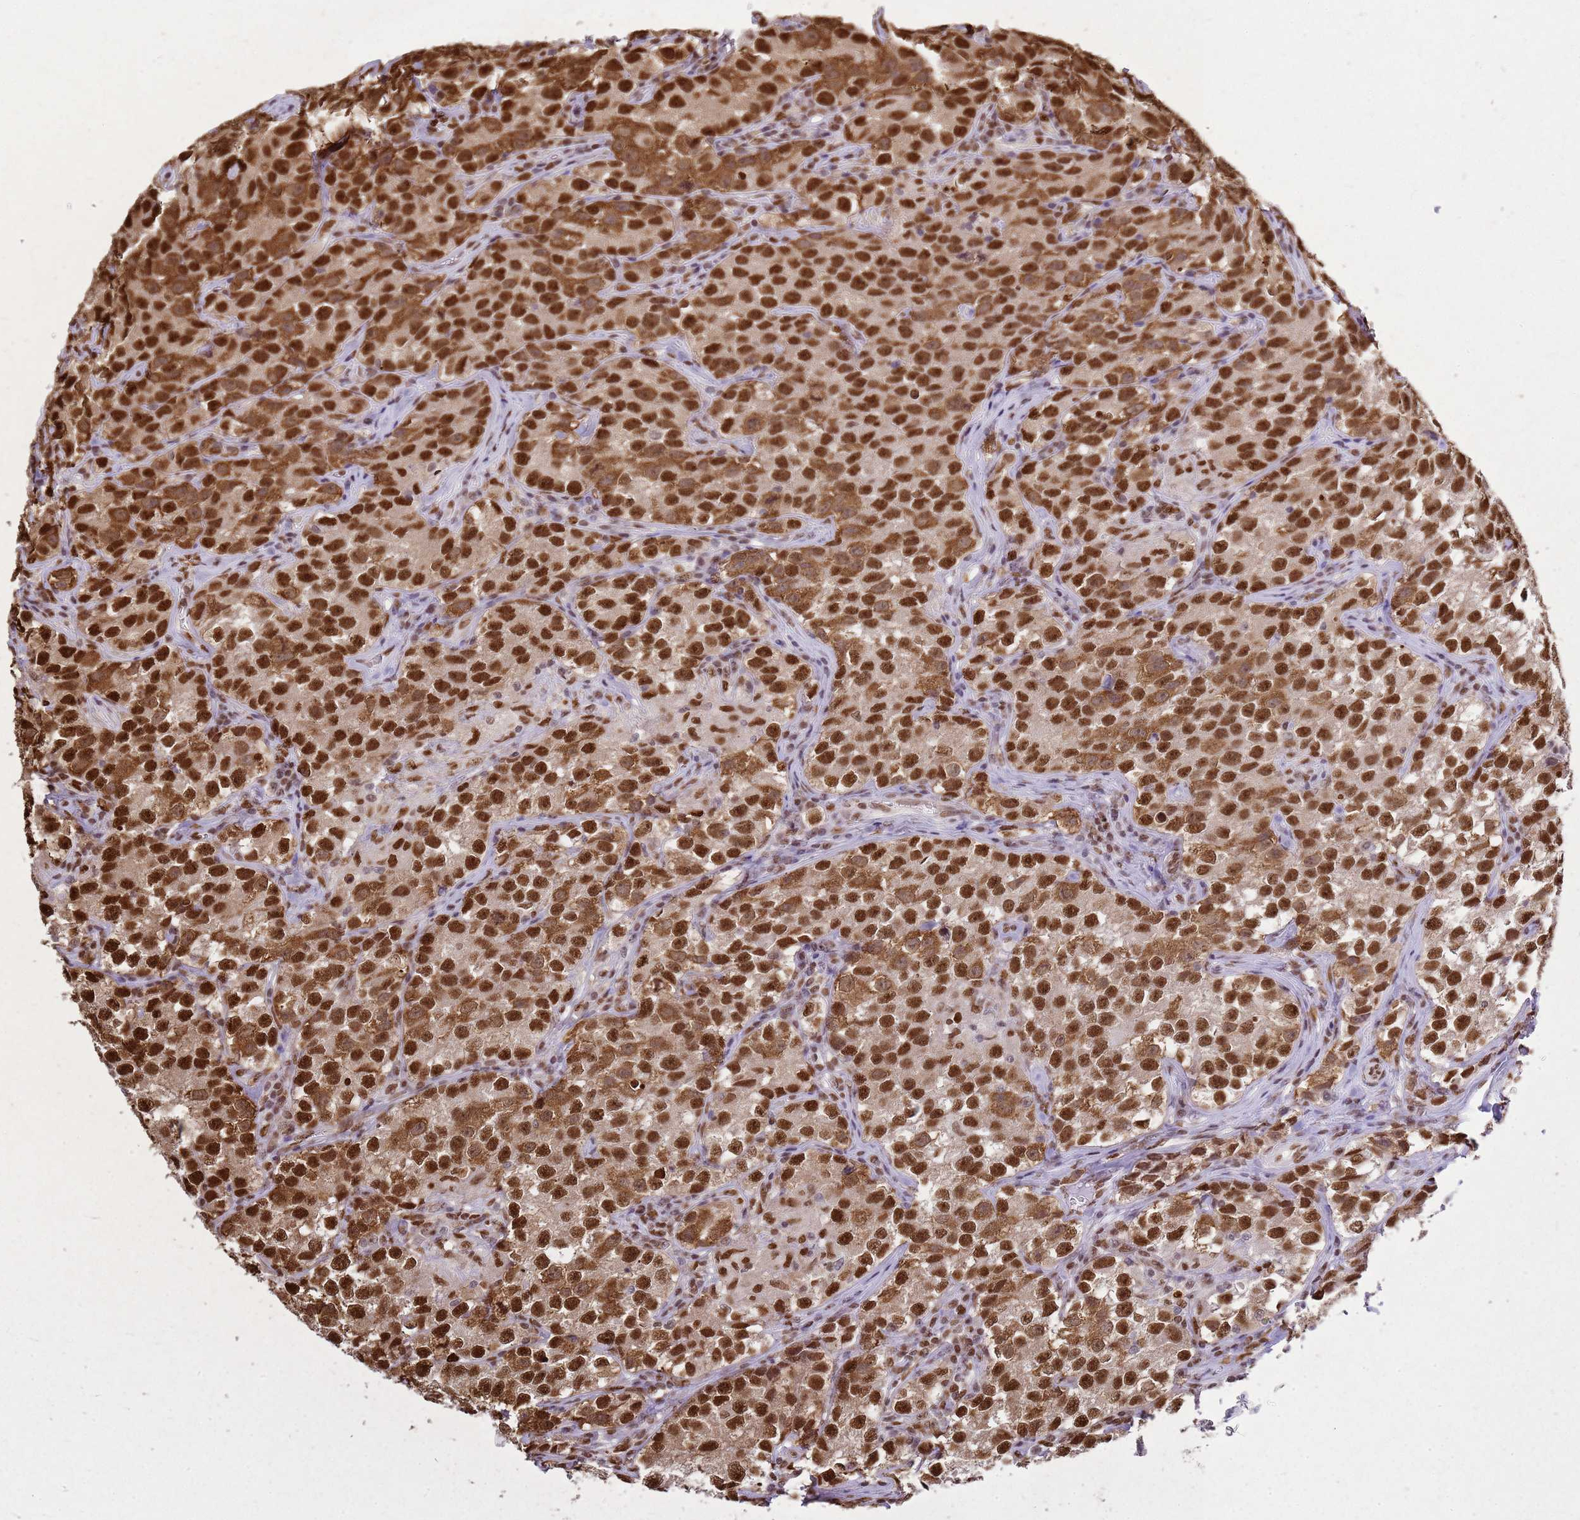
{"staining": {"intensity": "strong", "quantity": ">75%", "location": "cytoplasmic/membranous,nuclear"}, "tissue": "testis cancer", "cell_type": "Tumor cells", "image_type": "cancer", "snomed": [{"axis": "morphology", "description": "Seminoma, NOS"}, {"axis": "morphology", "description": "Carcinoma, Embryonal, NOS"}, {"axis": "topography", "description": "Testis"}], "caption": "Testis cancer tissue exhibits strong cytoplasmic/membranous and nuclear expression in approximately >75% of tumor cells, visualized by immunohistochemistry.", "gene": "APEX1", "patient": {"sex": "male", "age": 43}}